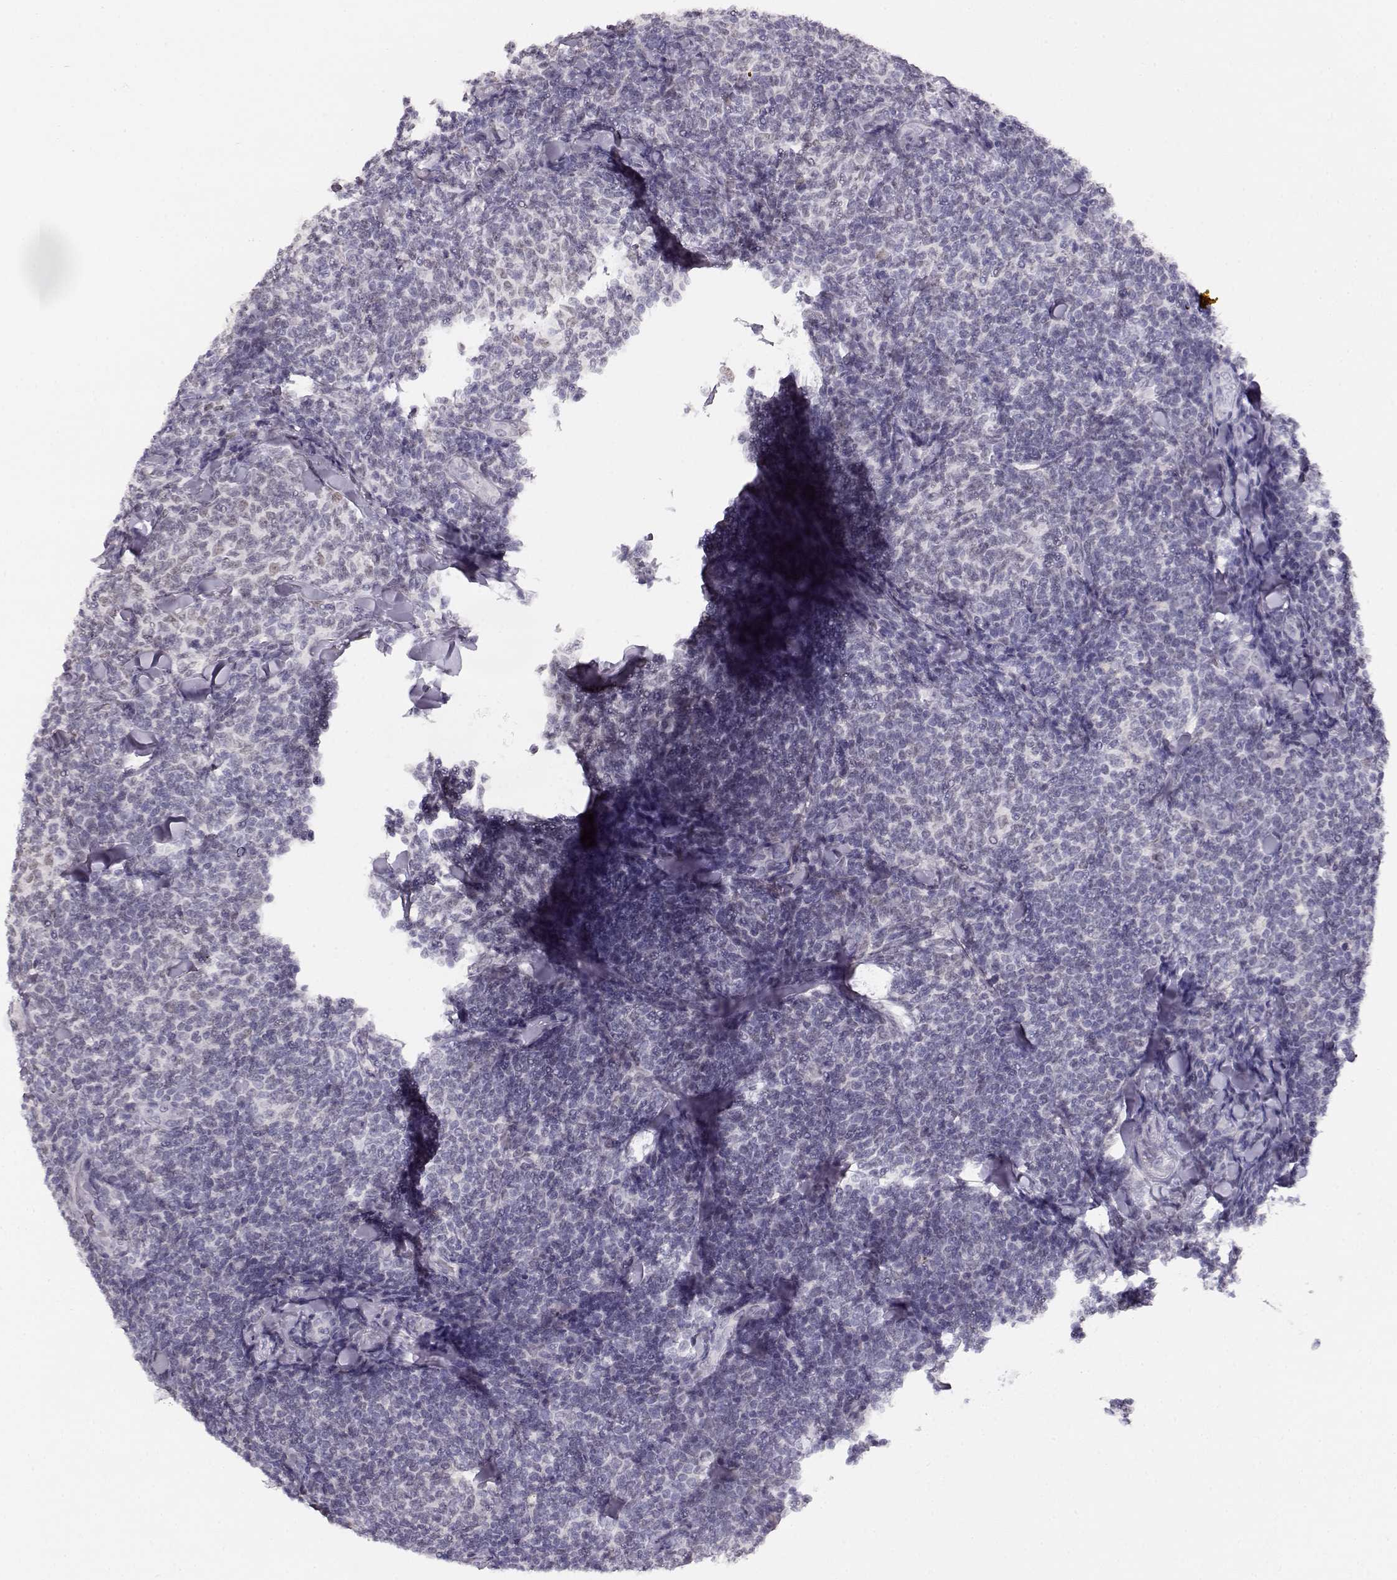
{"staining": {"intensity": "negative", "quantity": "none", "location": "none"}, "tissue": "lymphoma", "cell_type": "Tumor cells", "image_type": "cancer", "snomed": [{"axis": "morphology", "description": "Malignant lymphoma, non-Hodgkin's type, Low grade"}, {"axis": "topography", "description": "Lymph node"}], "caption": "A high-resolution image shows immunohistochemistry (IHC) staining of low-grade malignant lymphoma, non-Hodgkin's type, which demonstrates no significant staining in tumor cells.", "gene": "IMPG1", "patient": {"sex": "female", "age": 56}}